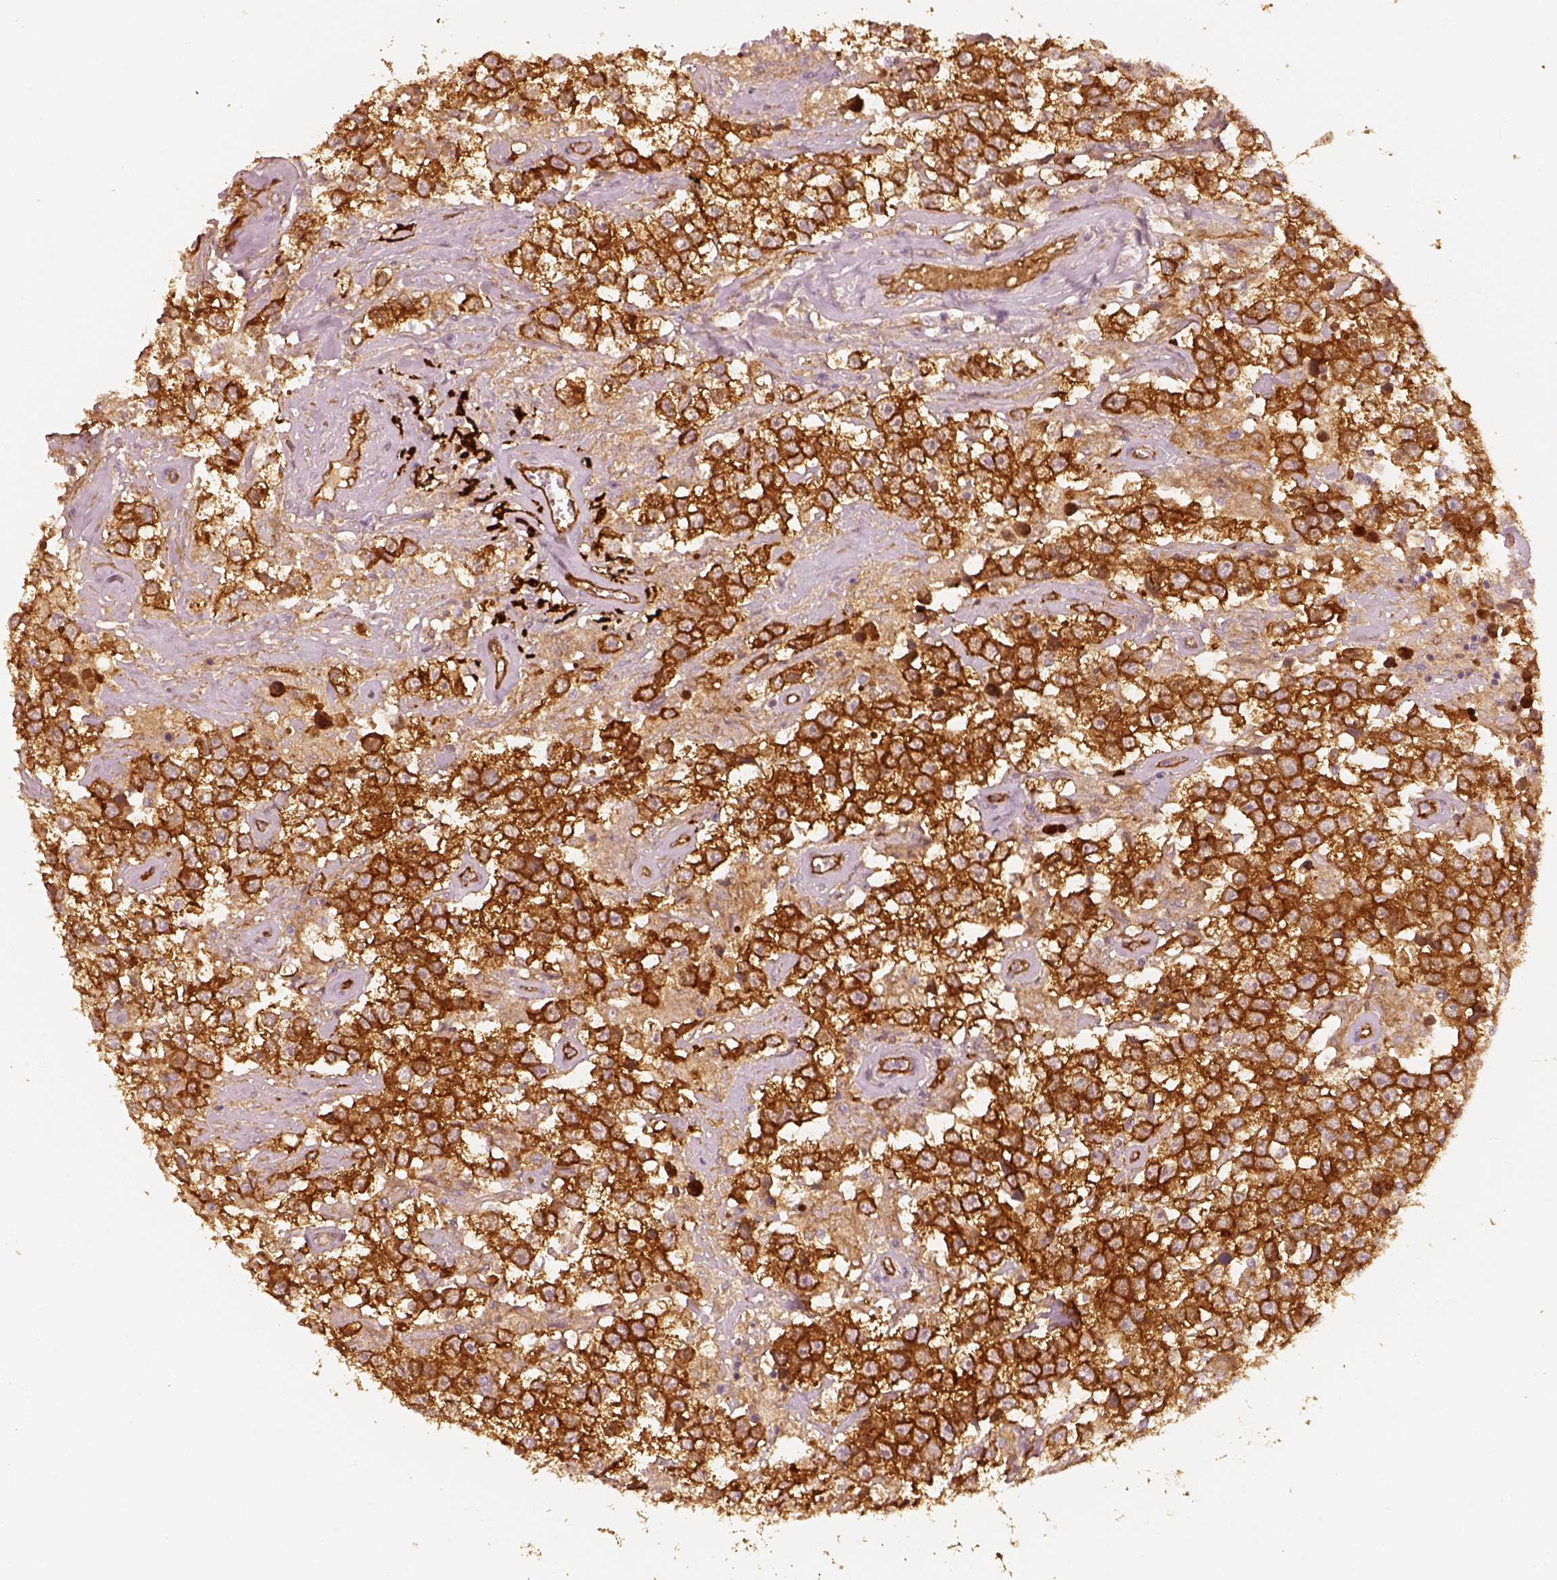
{"staining": {"intensity": "strong", "quantity": ">75%", "location": "cytoplasmic/membranous"}, "tissue": "testis cancer", "cell_type": "Tumor cells", "image_type": "cancer", "snomed": [{"axis": "morphology", "description": "Seminoma, NOS"}, {"axis": "topography", "description": "Testis"}], "caption": "Protein analysis of testis cancer tissue demonstrates strong cytoplasmic/membranous staining in about >75% of tumor cells.", "gene": "FSCN1", "patient": {"sex": "male", "age": 43}}